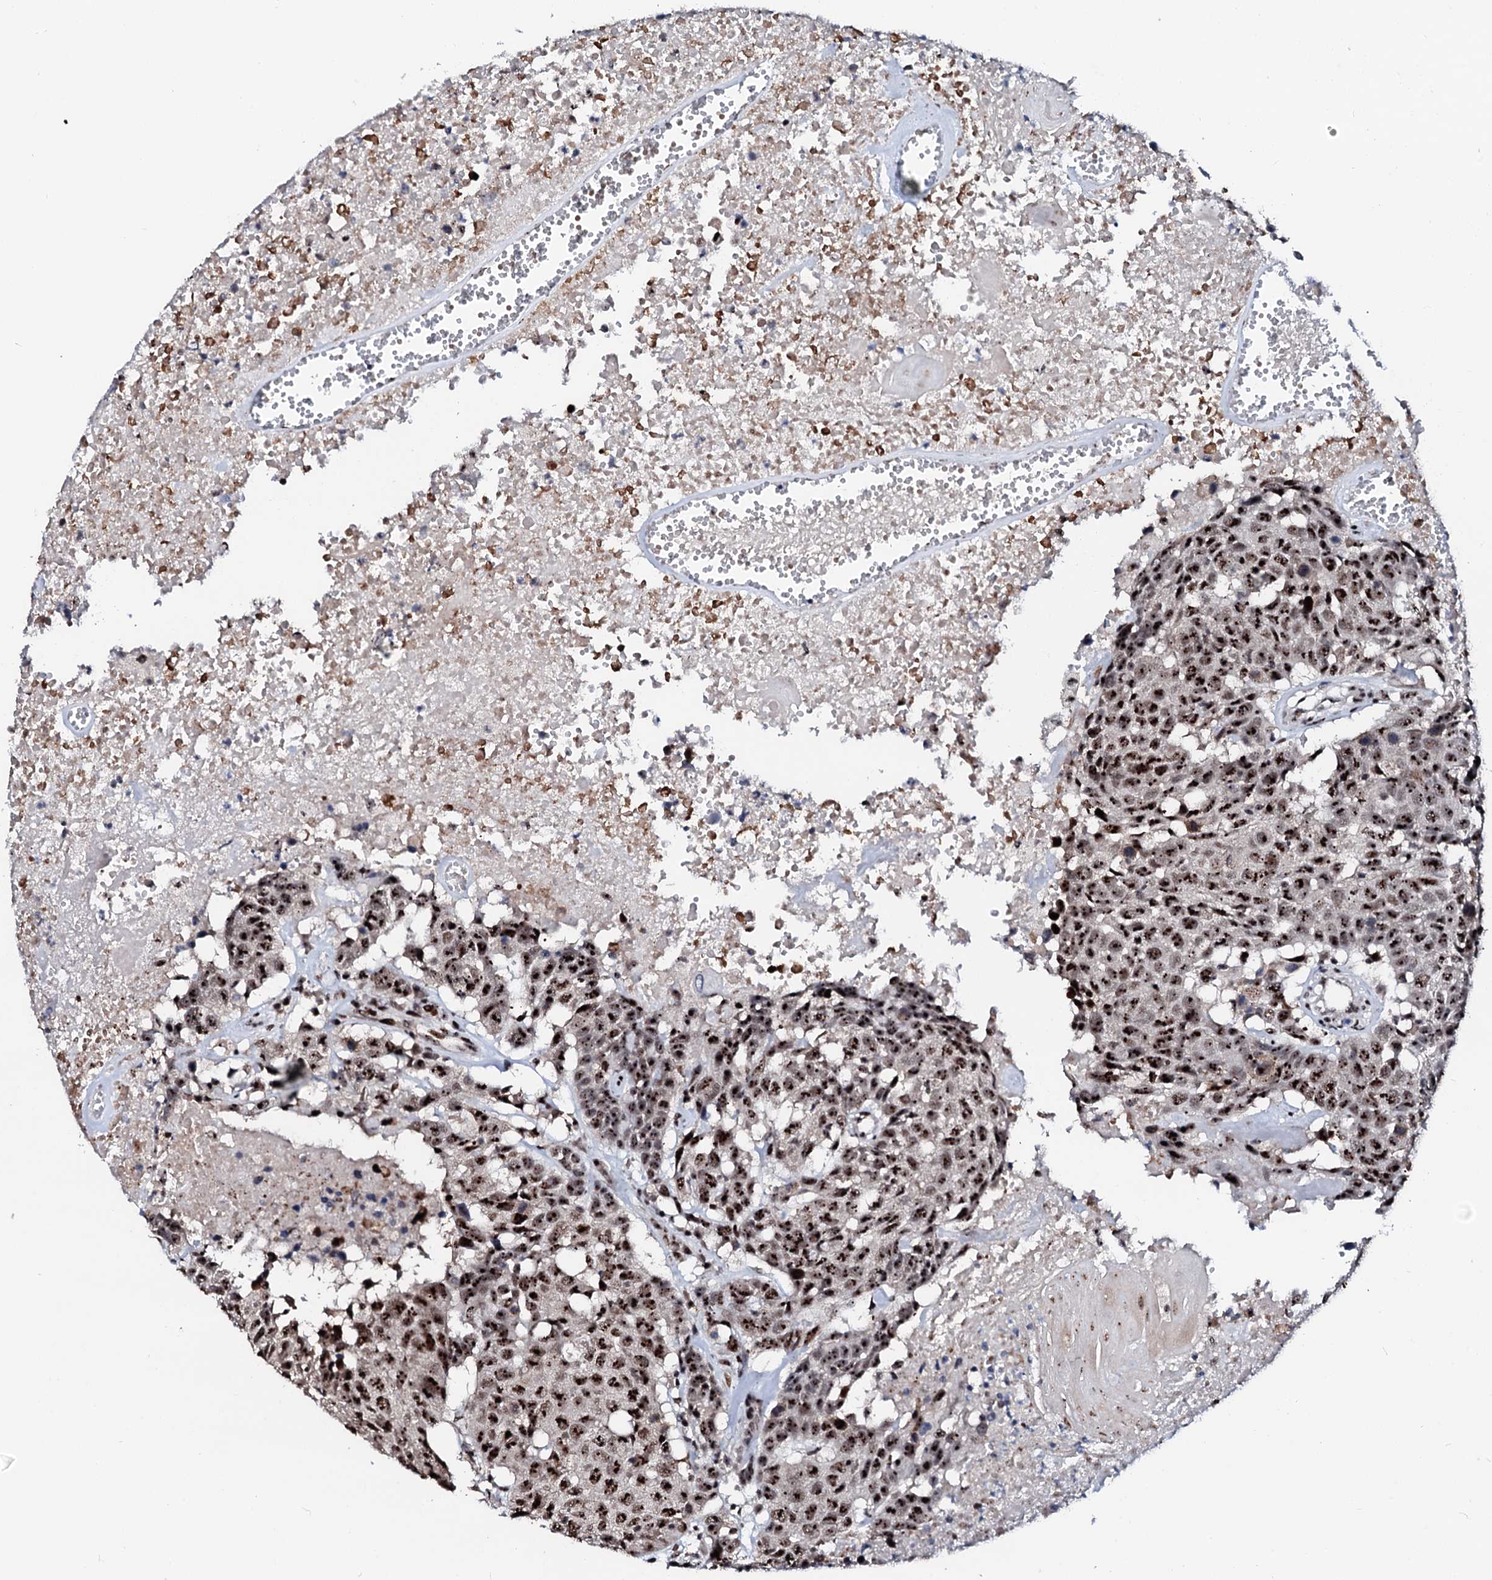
{"staining": {"intensity": "moderate", "quantity": ">75%", "location": "nuclear"}, "tissue": "head and neck cancer", "cell_type": "Tumor cells", "image_type": "cancer", "snomed": [{"axis": "morphology", "description": "Squamous cell carcinoma, NOS"}, {"axis": "topography", "description": "Head-Neck"}], "caption": "DAB immunohistochemical staining of human squamous cell carcinoma (head and neck) exhibits moderate nuclear protein staining in about >75% of tumor cells. (brown staining indicates protein expression, while blue staining denotes nuclei).", "gene": "NEUROG3", "patient": {"sex": "male", "age": 66}}